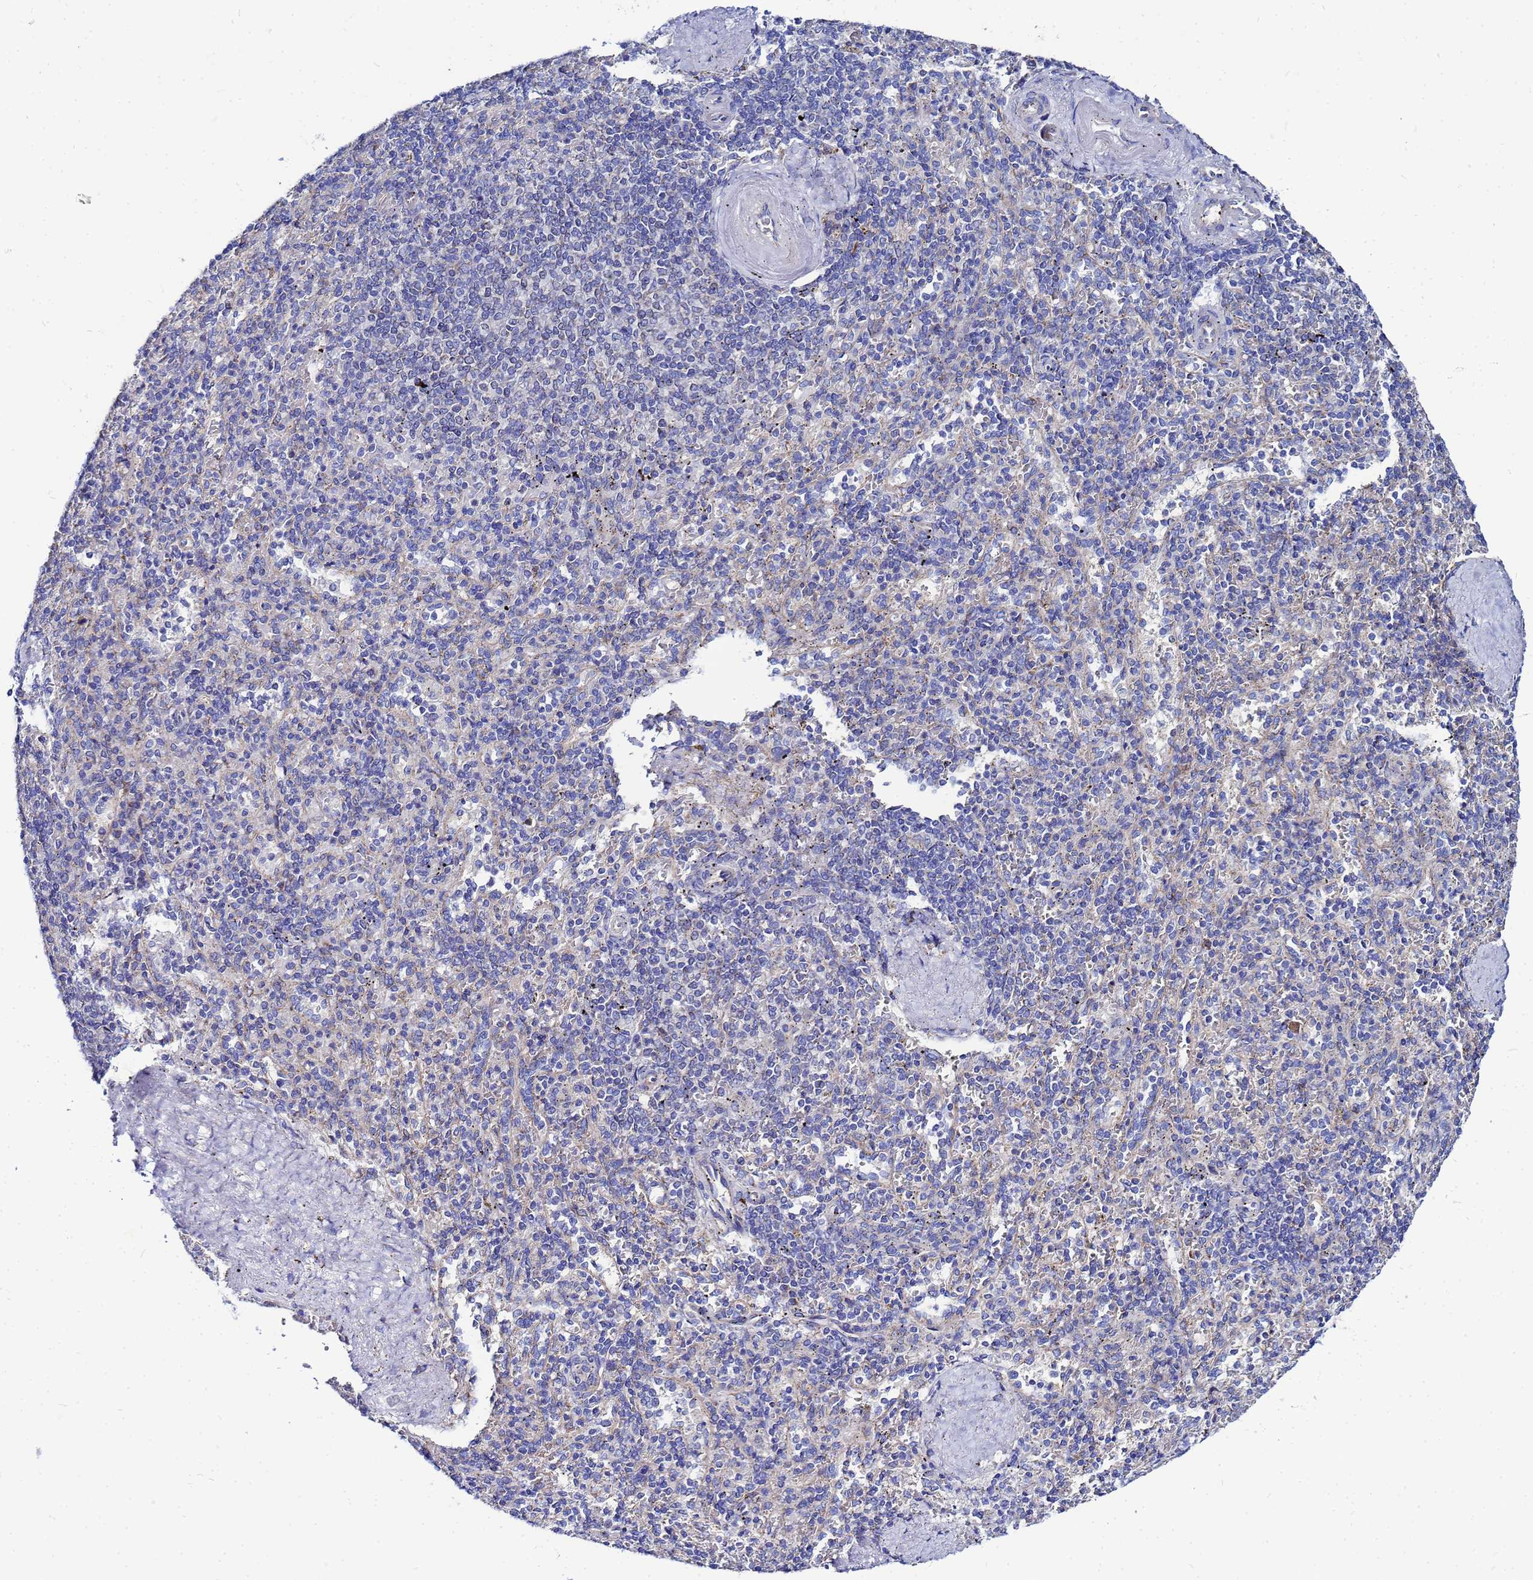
{"staining": {"intensity": "negative", "quantity": "none", "location": "none"}, "tissue": "spleen", "cell_type": "Cells in red pulp", "image_type": "normal", "snomed": [{"axis": "morphology", "description": "Normal tissue, NOS"}, {"axis": "topography", "description": "Spleen"}], "caption": "Immunohistochemistry (IHC) micrograph of normal spleen stained for a protein (brown), which shows no positivity in cells in red pulp. The staining was performed using DAB to visualize the protein expression in brown, while the nuclei were stained in blue with hematoxylin (Magnification: 20x).", "gene": "FAHD2A", "patient": {"sex": "male", "age": 82}}